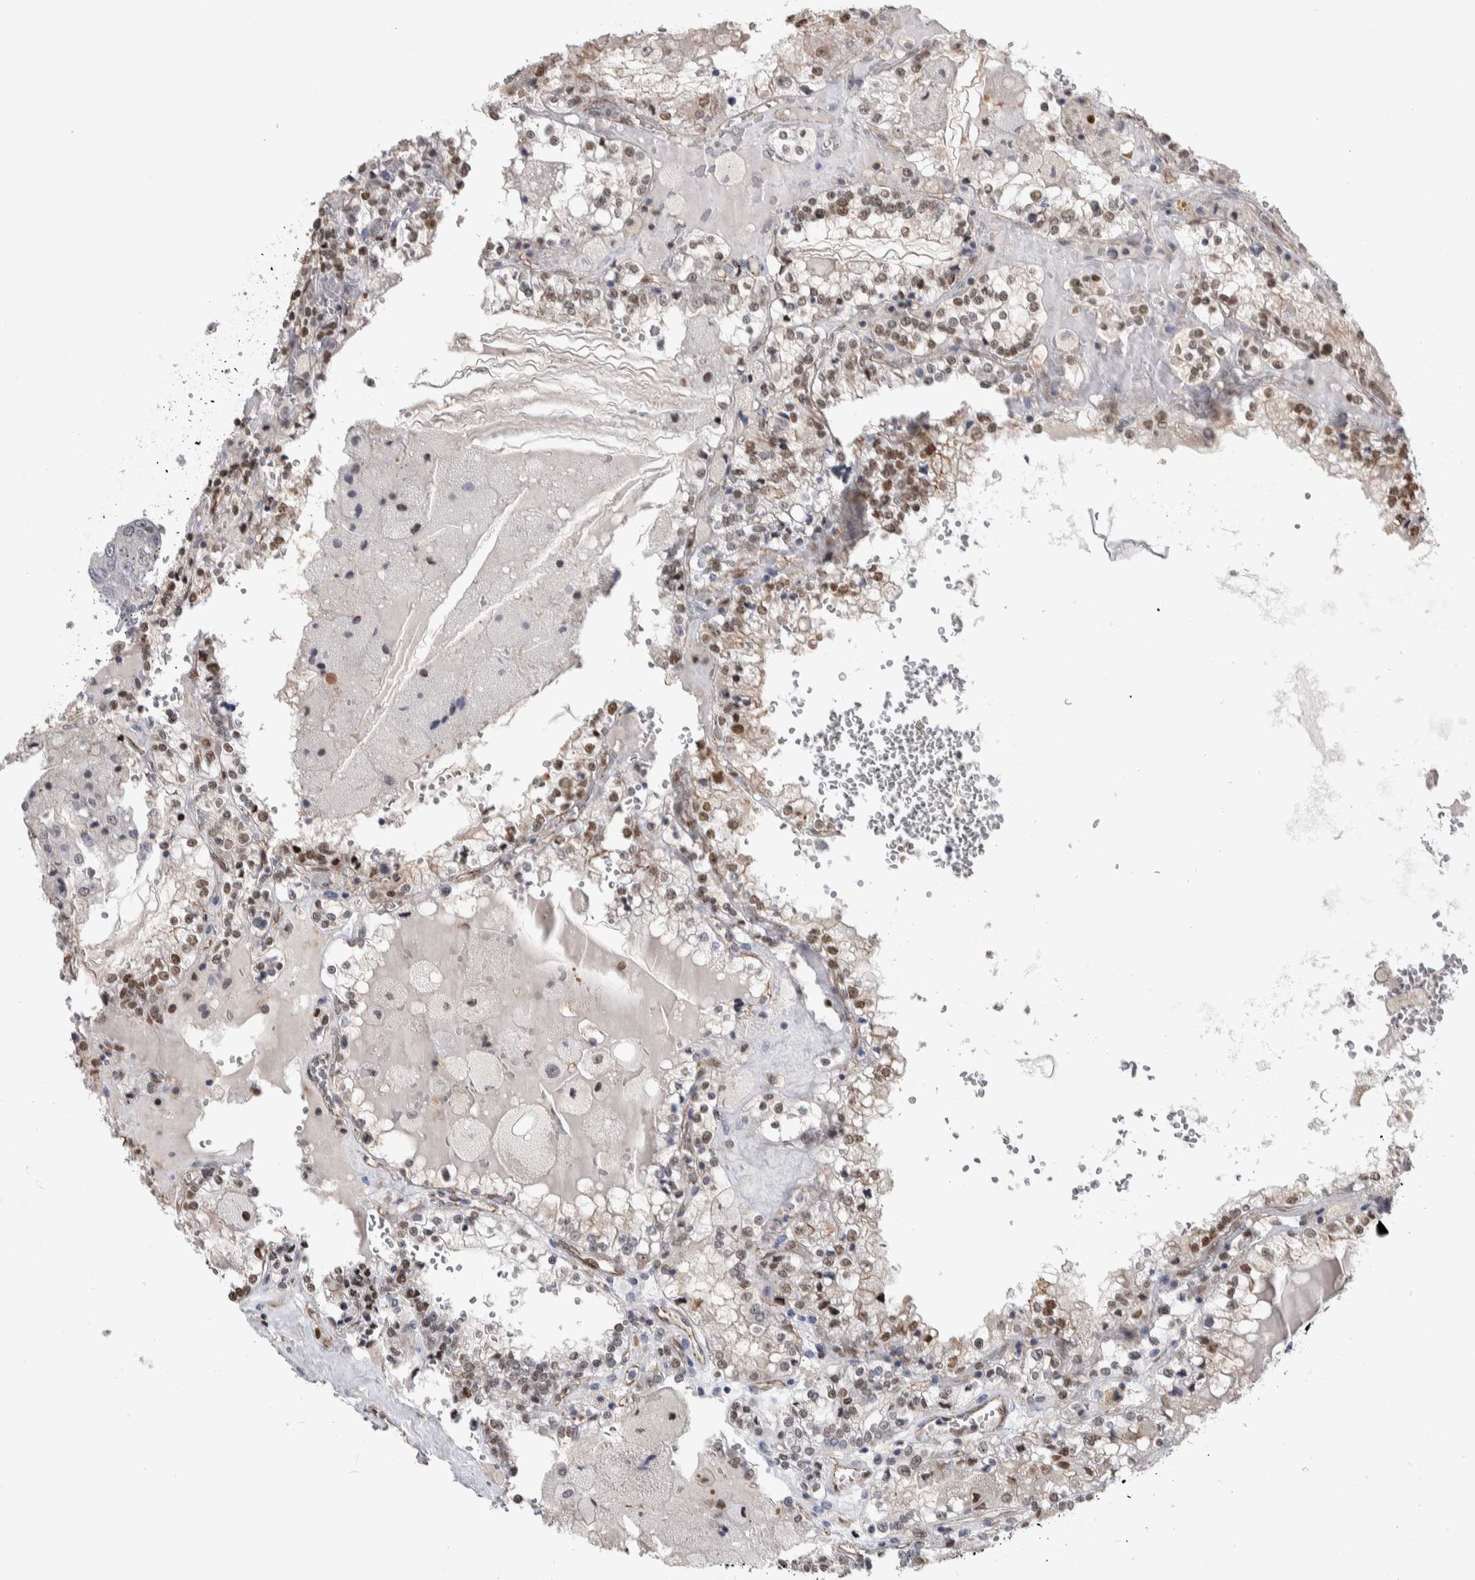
{"staining": {"intensity": "moderate", "quantity": ">75%", "location": "nuclear"}, "tissue": "renal cancer", "cell_type": "Tumor cells", "image_type": "cancer", "snomed": [{"axis": "morphology", "description": "Adenocarcinoma, NOS"}, {"axis": "topography", "description": "Kidney"}], "caption": "Human renal adenocarcinoma stained with a brown dye exhibits moderate nuclear positive expression in approximately >75% of tumor cells.", "gene": "ZBTB49", "patient": {"sex": "female", "age": 56}}